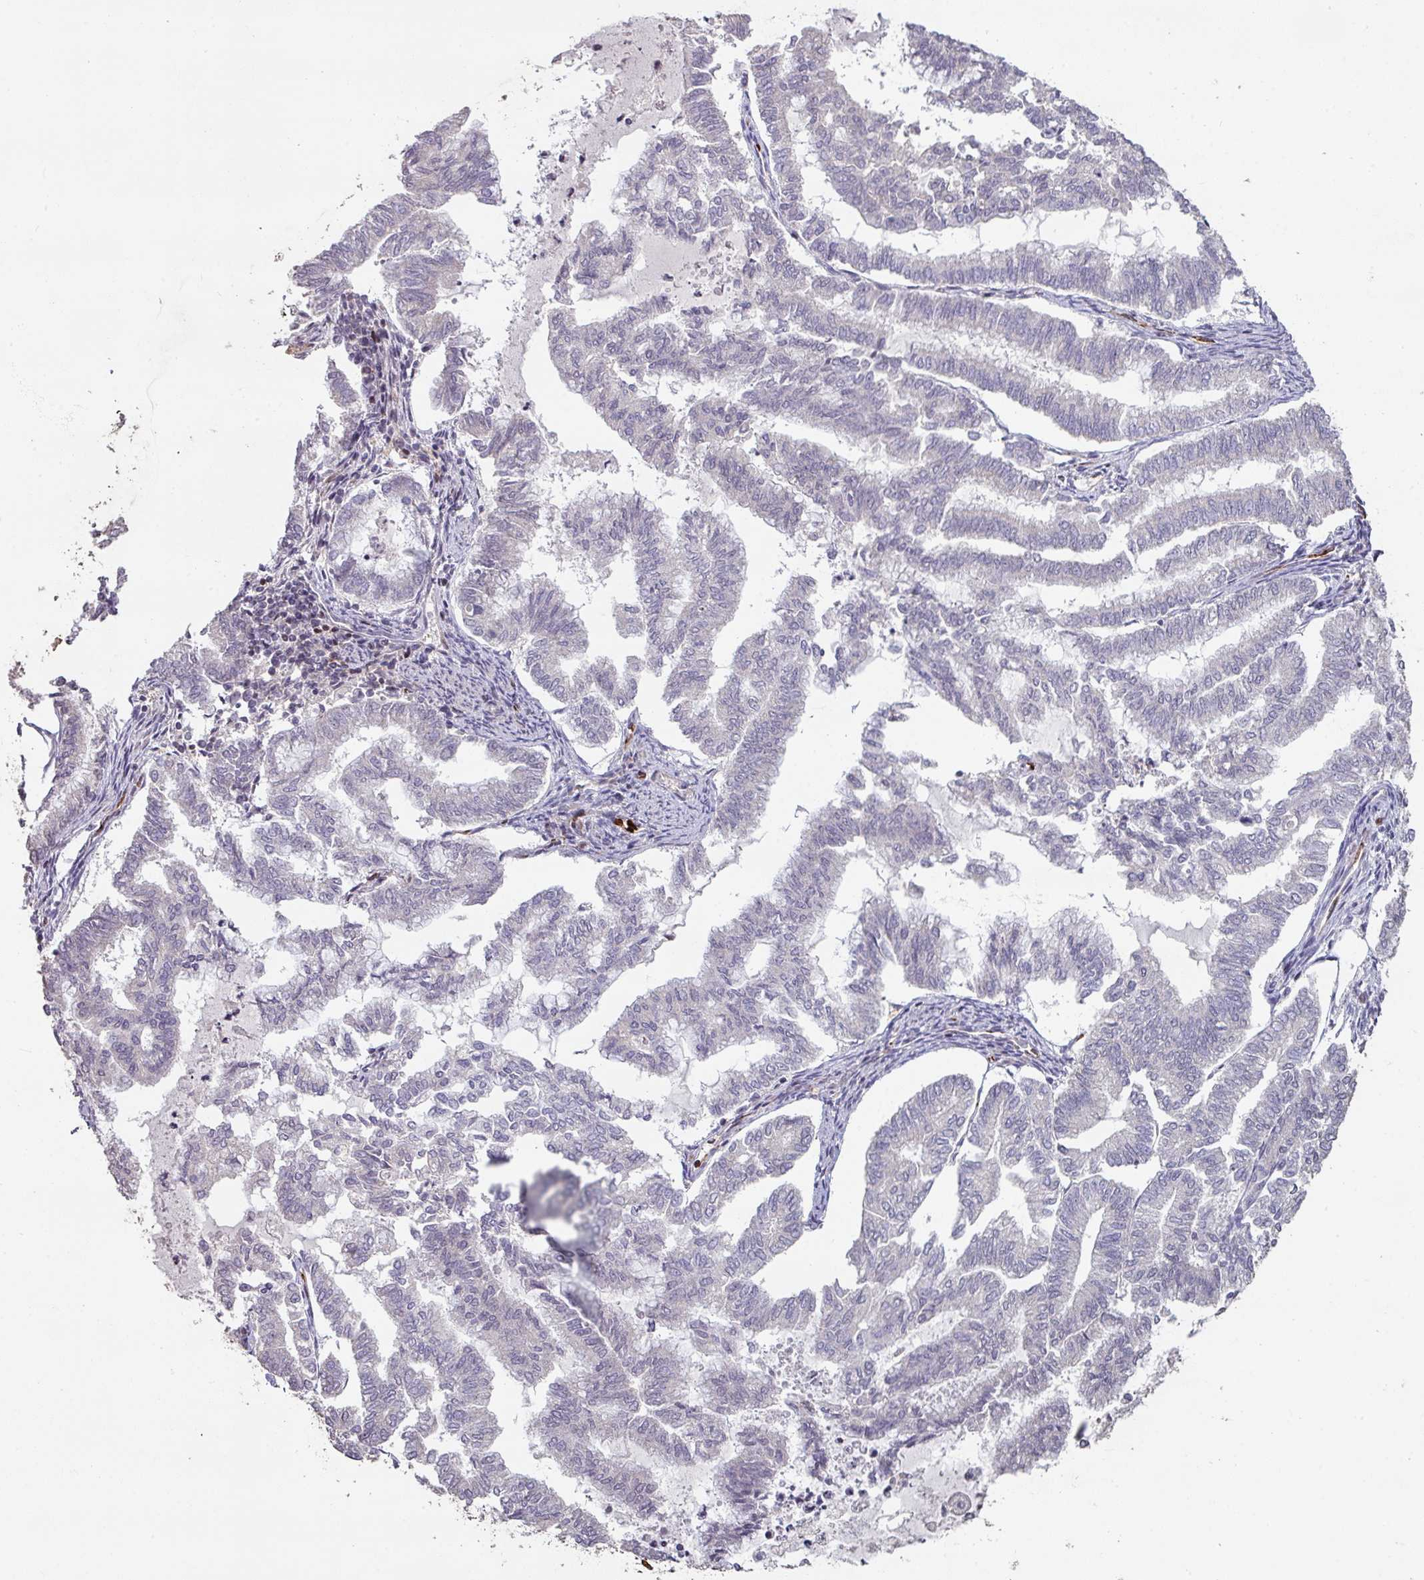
{"staining": {"intensity": "negative", "quantity": "none", "location": "none"}, "tissue": "endometrial cancer", "cell_type": "Tumor cells", "image_type": "cancer", "snomed": [{"axis": "morphology", "description": "Adenocarcinoma, NOS"}, {"axis": "topography", "description": "Endometrium"}], "caption": "DAB immunohistochemical staining of endometrial adenocarcinoma displays no significant staining in tumor cells. (Brightfield microscopy of DAB (3,3'-diaminobenzidine) immunohistochemistry at high magnification).", "gene": "RPL23A", "patient": {"sex": "female", "age": 79}}